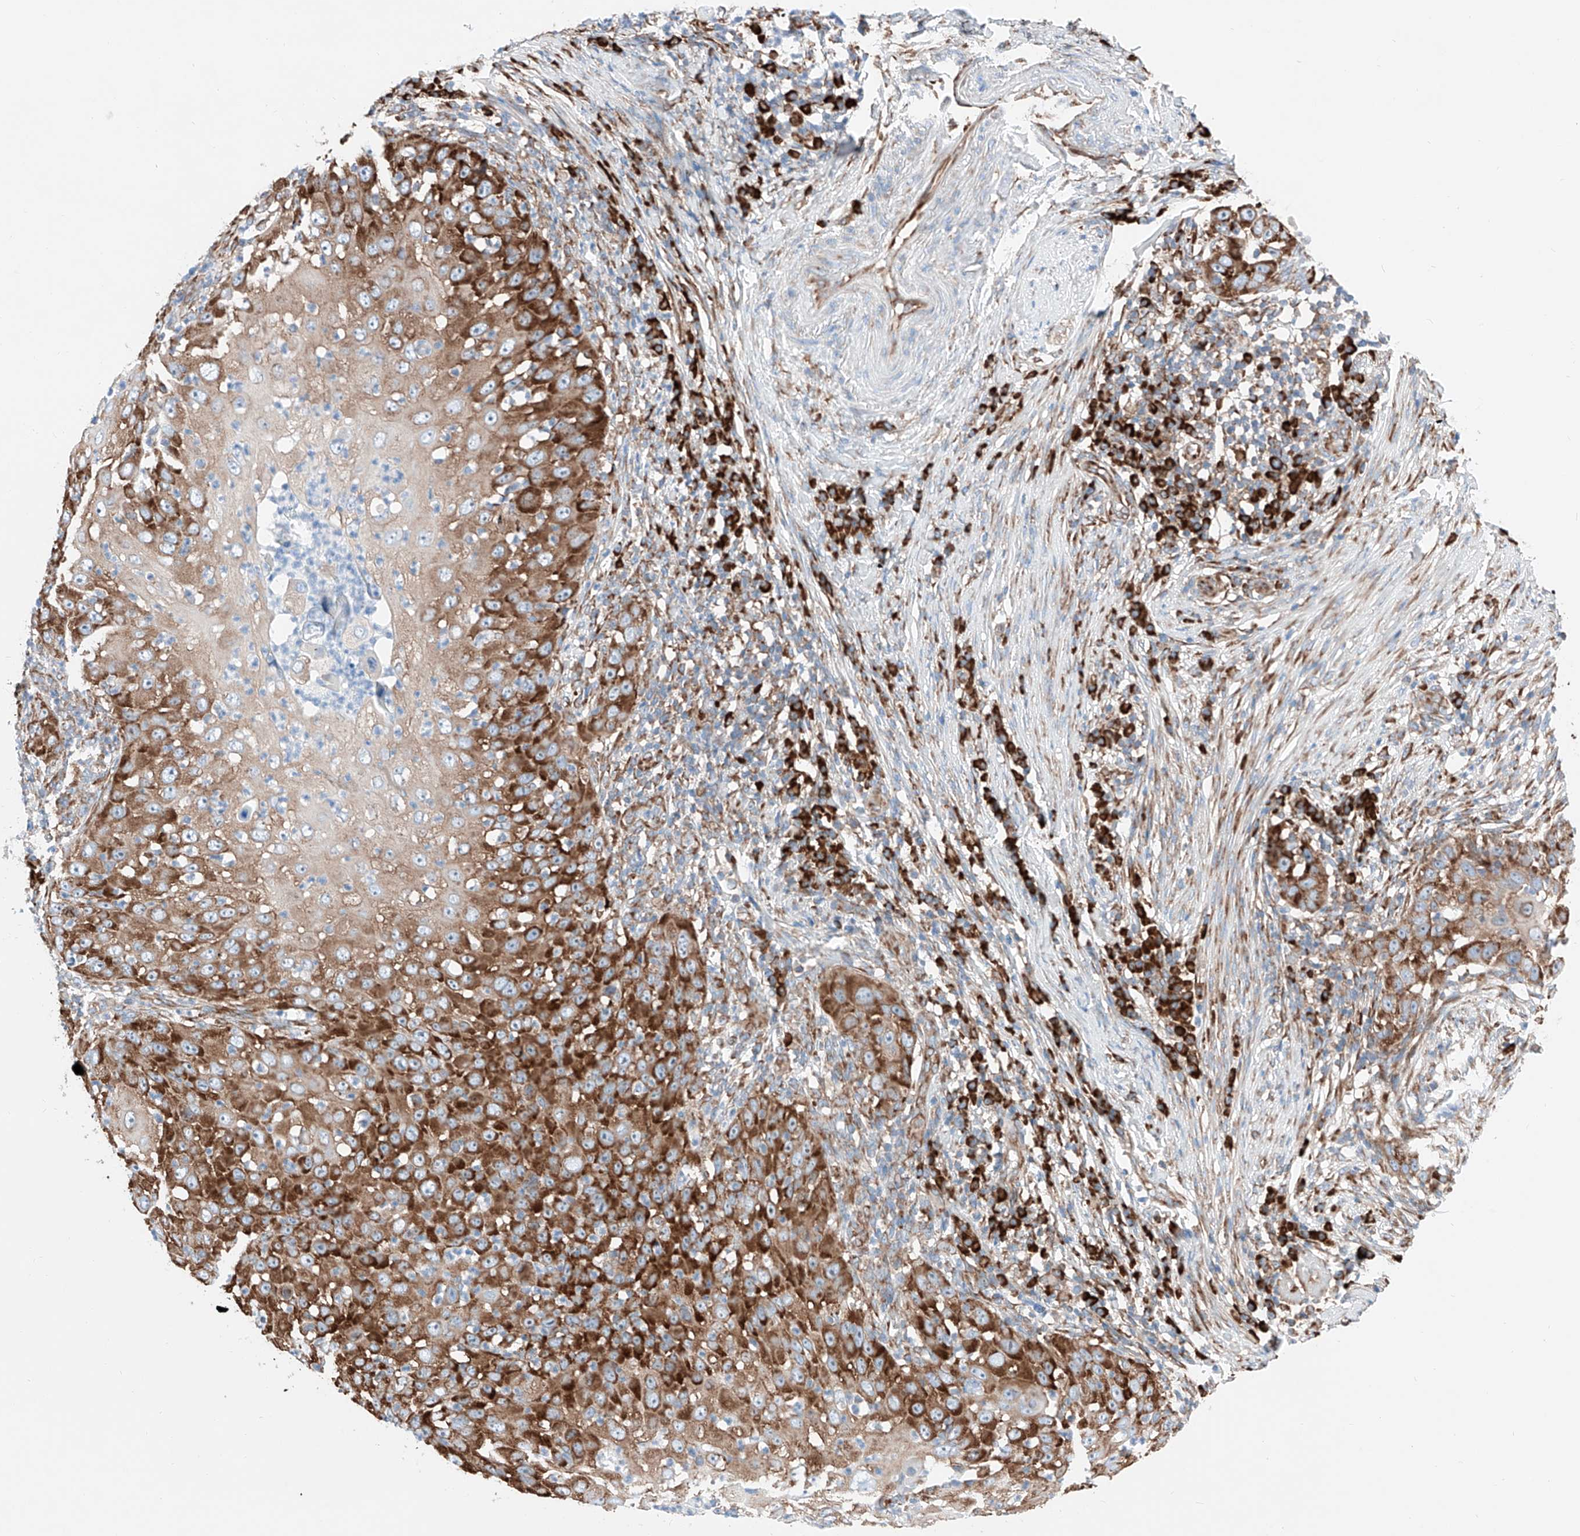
{"staining": {"intensity": "strong", "quantity": ">75%", "location": "cytoplasmic/membranous"}, "tissue": "skin cancer", "cell_type": "Tumor cells", "image_type": "cancer", "snomed": [{"axis": "morphology", "description": "Squamous cell carcinoma, NOS"}, {"axis": "topography", "description": "Skin"}], "caption": "Immunohistochemistry (IHC) image of human skin squamous cell carcinoma stained for a protein (brown), which shows high levels of strong cytoplasmic/membranous positivity in approximately >75% of tumor cells.", "gene": "CRELD1", "patient": {"sex": "female", "age": 44}}